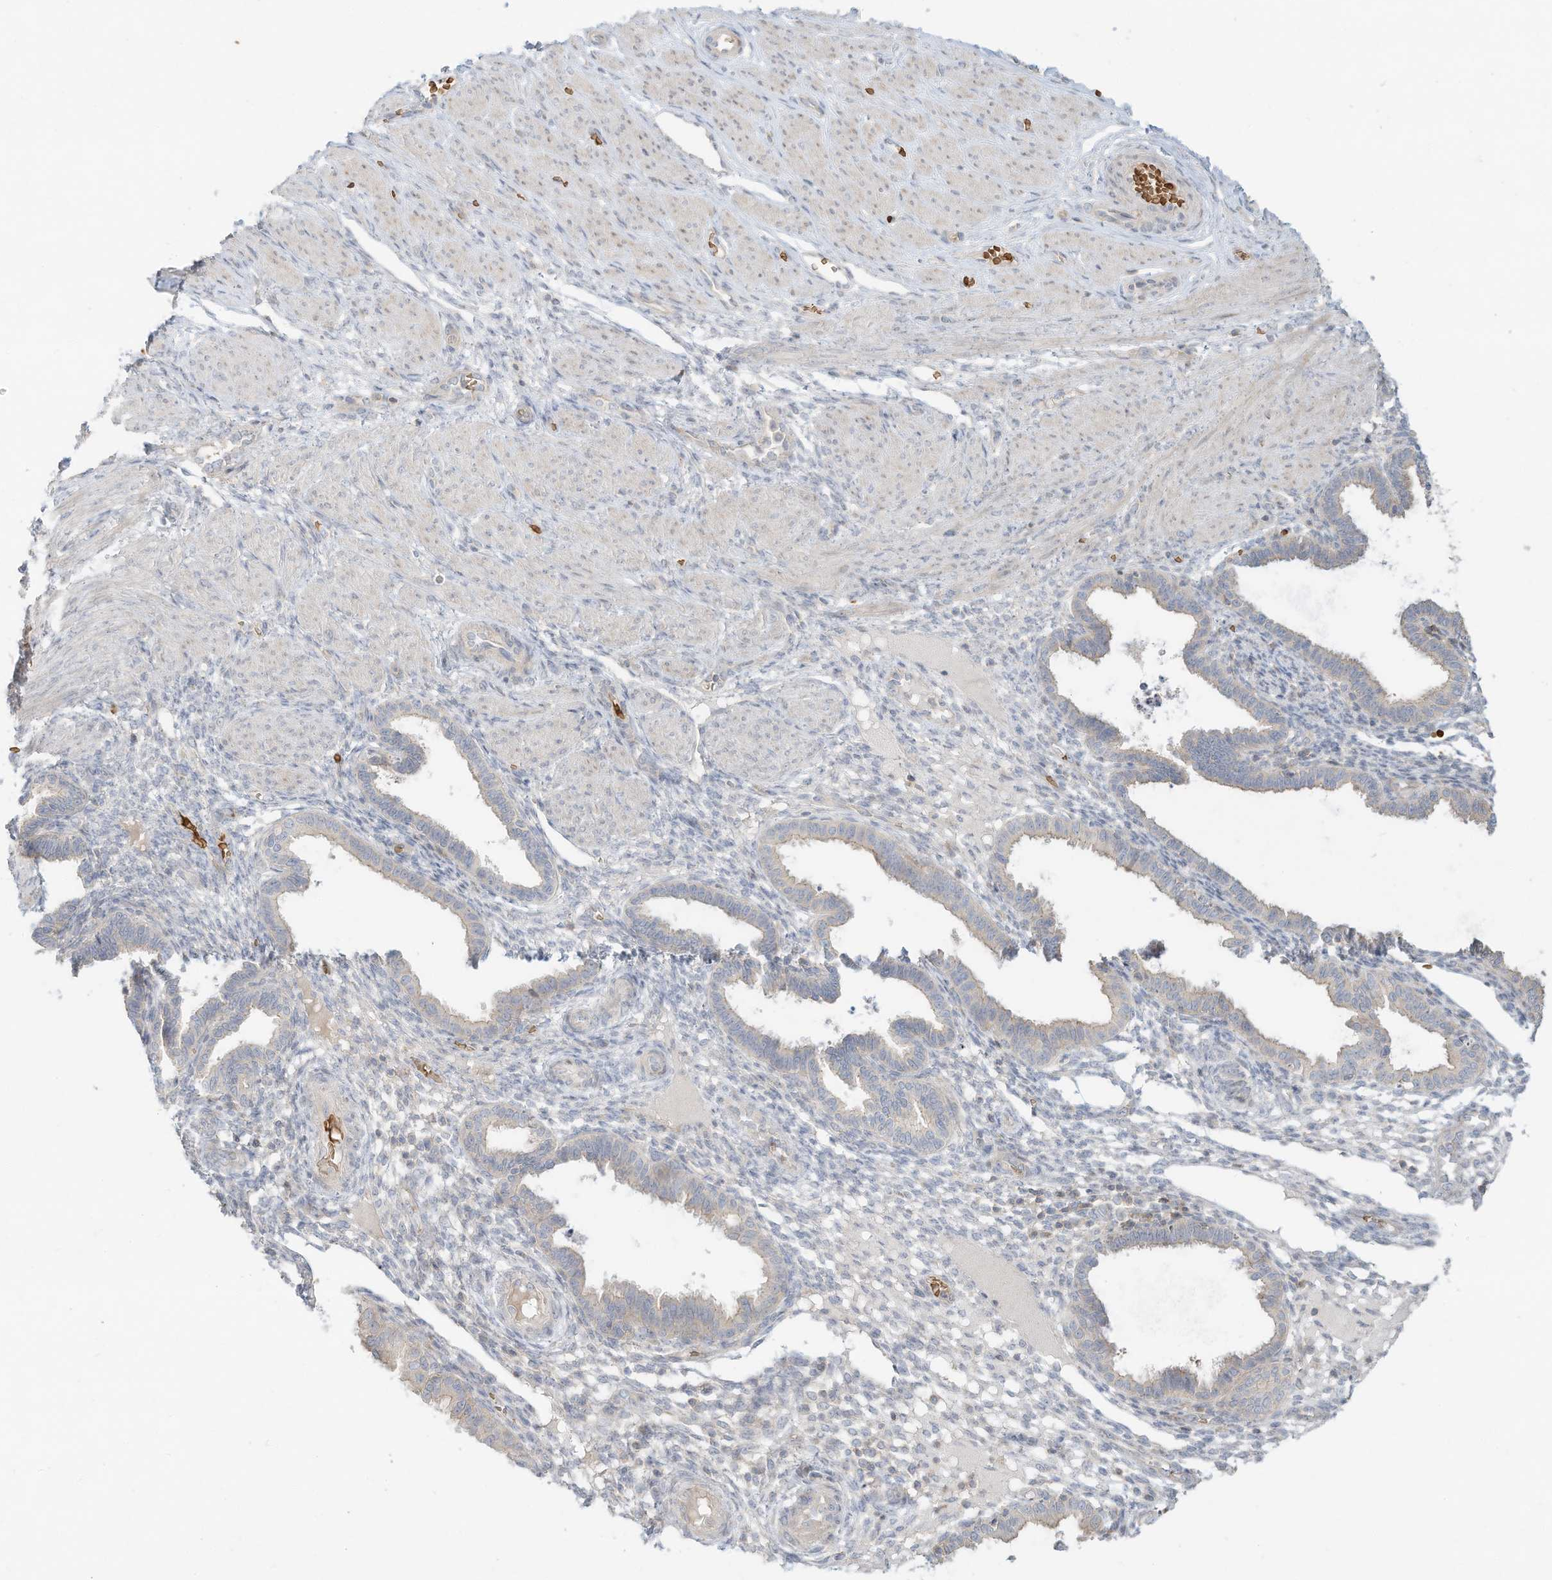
{"staining": {"intensity": "negative", "quantity": "none", "location": "none"}, "tissue": "endometrium", "cell_type": "Cells in endometrial stroma", "image_type": "normal", "snomed": [{"axis": "morphology", "description": "Normal tissue, NOS"}, {"axis": "topography", "description": "Endometrium"}], "caption": "Image shows no significant protein expression in cells in endometrial stroma of benign endometrium. (Stains: DAB immunohistochemistry (IHC) with hematoxylin counter stain, Microscopy: brightfield microscopy at high magnification).", "gene": "OFD1", "patient": {"sex": "female", "age": 33}}